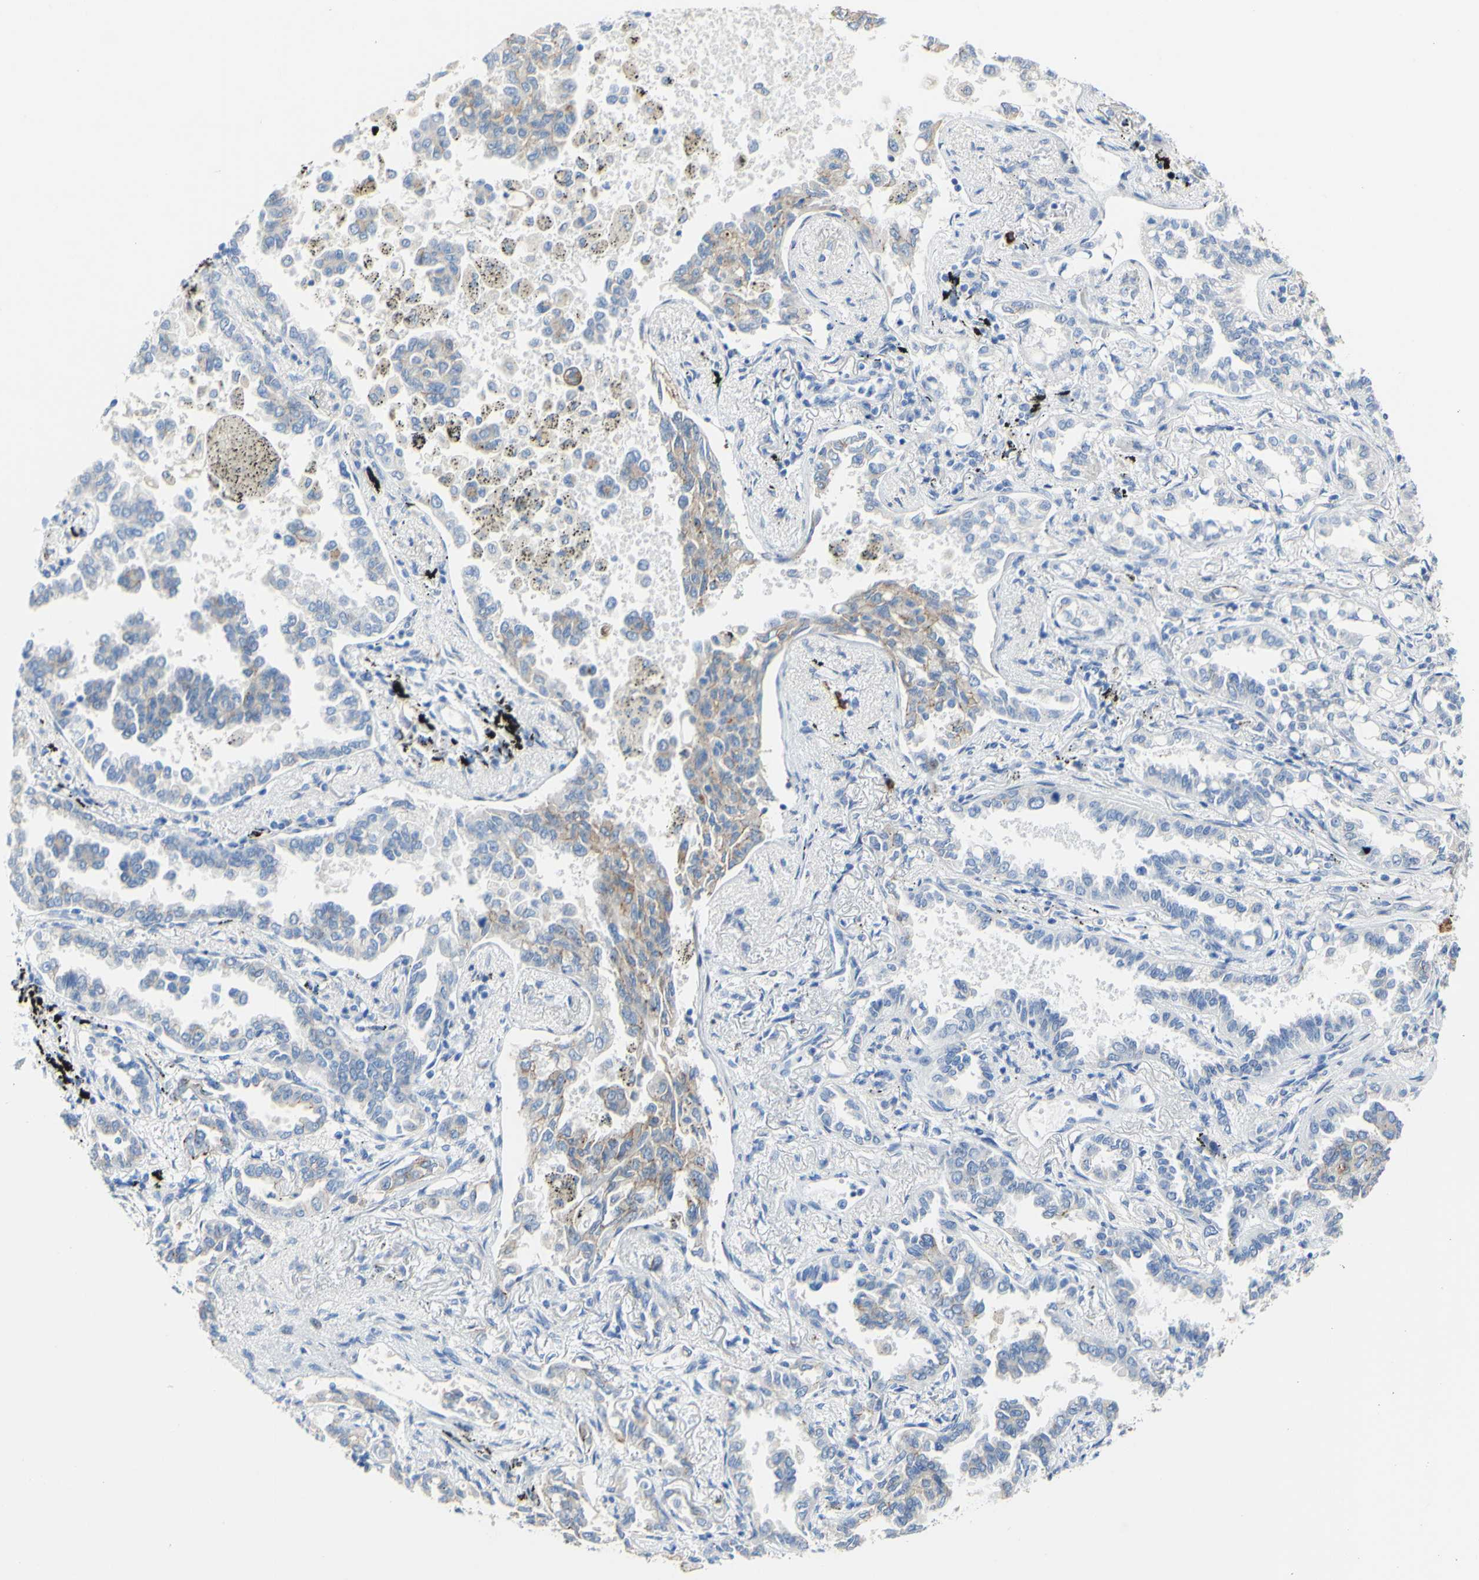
{"staining": {"intensity": "moderate", "quantity": "25%-75%", "location": "cytoplasmic/membranous"}, "tissue": "lung cancer", "cell_type": "Tumor cells", "image_type": "cancer", "snomed": [{"axis": "morphology", "description": "Normal tissue, NOS"}, {"axis": "morphology", "description": "Adenocarcinoma, NOS"}, {"axis": "topography", "description": "Lung"}], "caption": "Brown immunohistochemical staining in human lung adenocarcinoma shows moderate cytoplasmic/membranous staining in approximately 25%-75% of tumor cells.", "gene": "DSC2", "patient": {"sex": "male", "age": 59}}